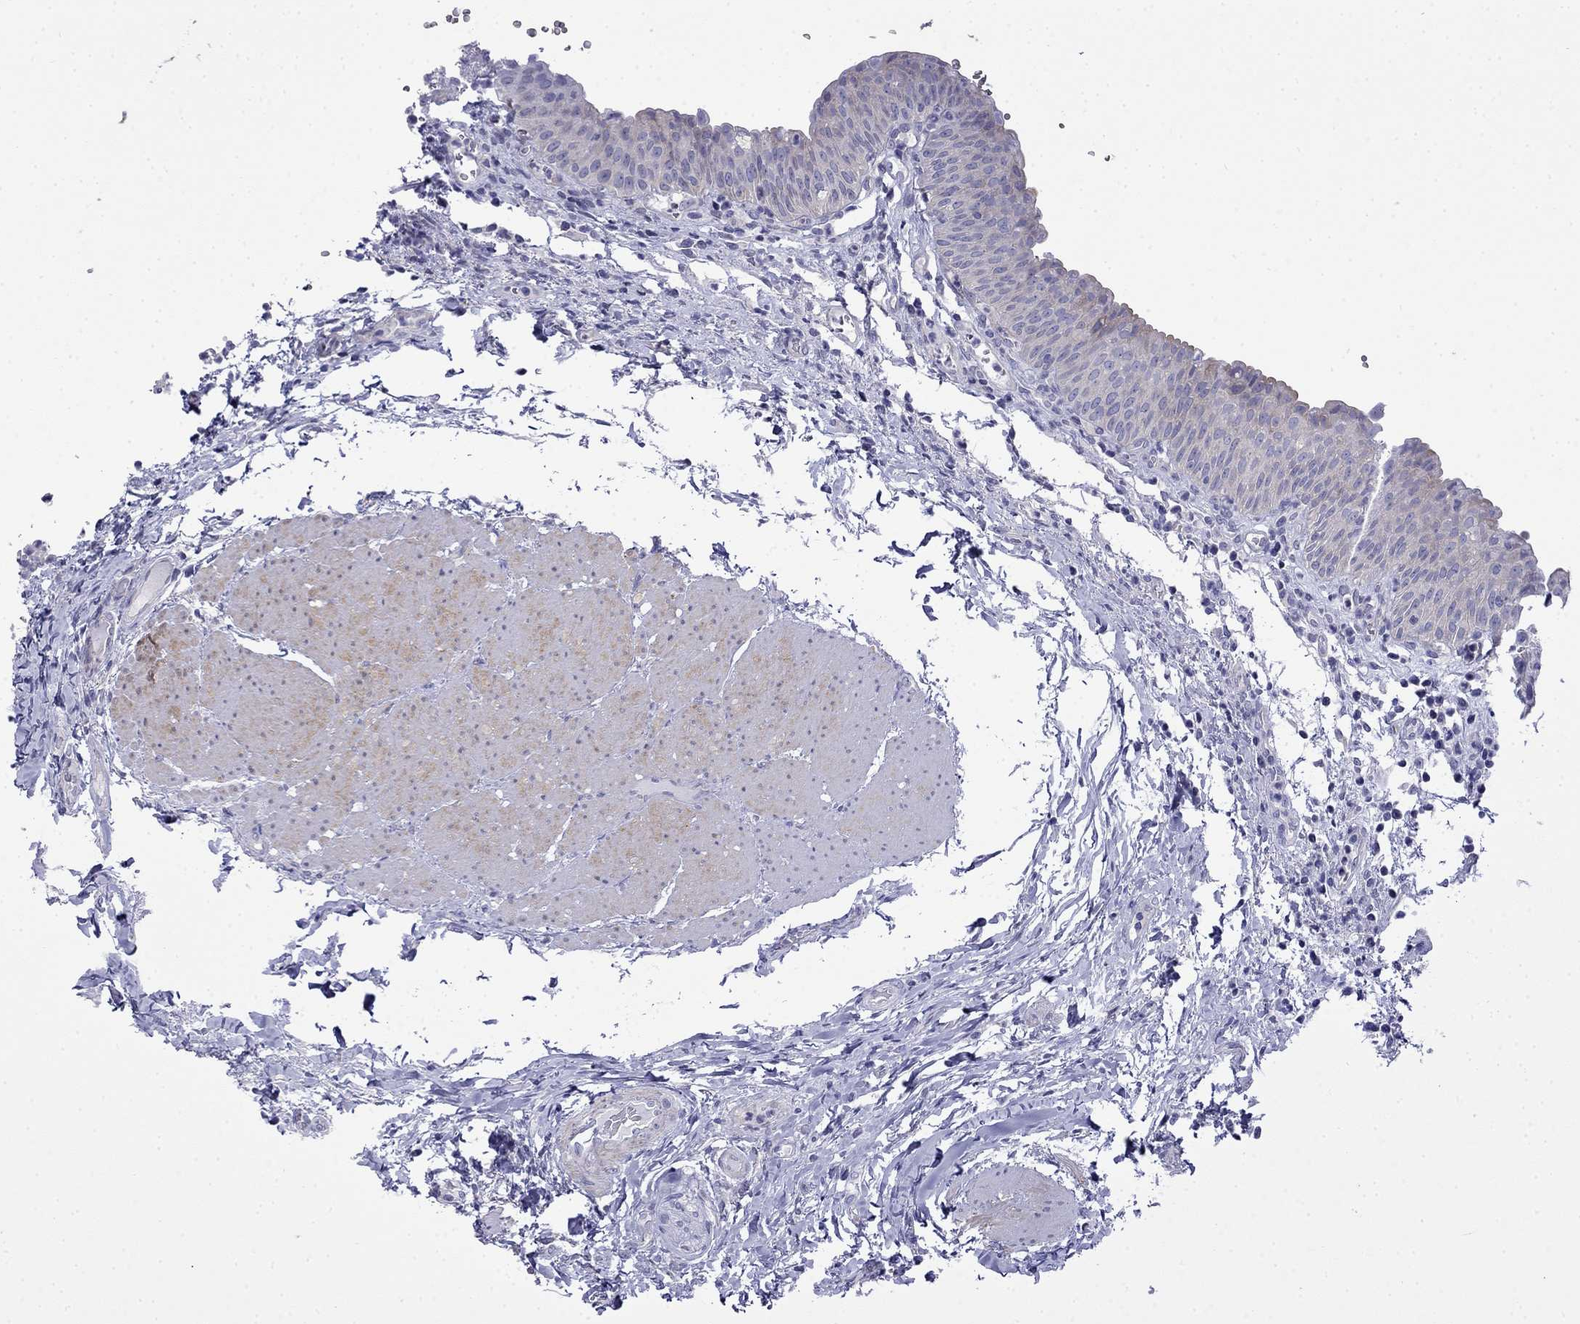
{"staining": {"intensity": "negative", "quantity": "none", "location": "none"}, "tissue": "urinary bladder", "cell_type": "Urothelial cells", "image_type": "normal", "snomed": [{"axis": "morphology", "description": "Normal tissue, NOS"}, {"axis": "topography", "description": "Urinary bladder"}], "caption": "Histopathology image shows no protein staining in urothelial cells of unremarkable urinary bladder.", "gene": "PRR18", "patient": {"sex": "male", "age": 66}}